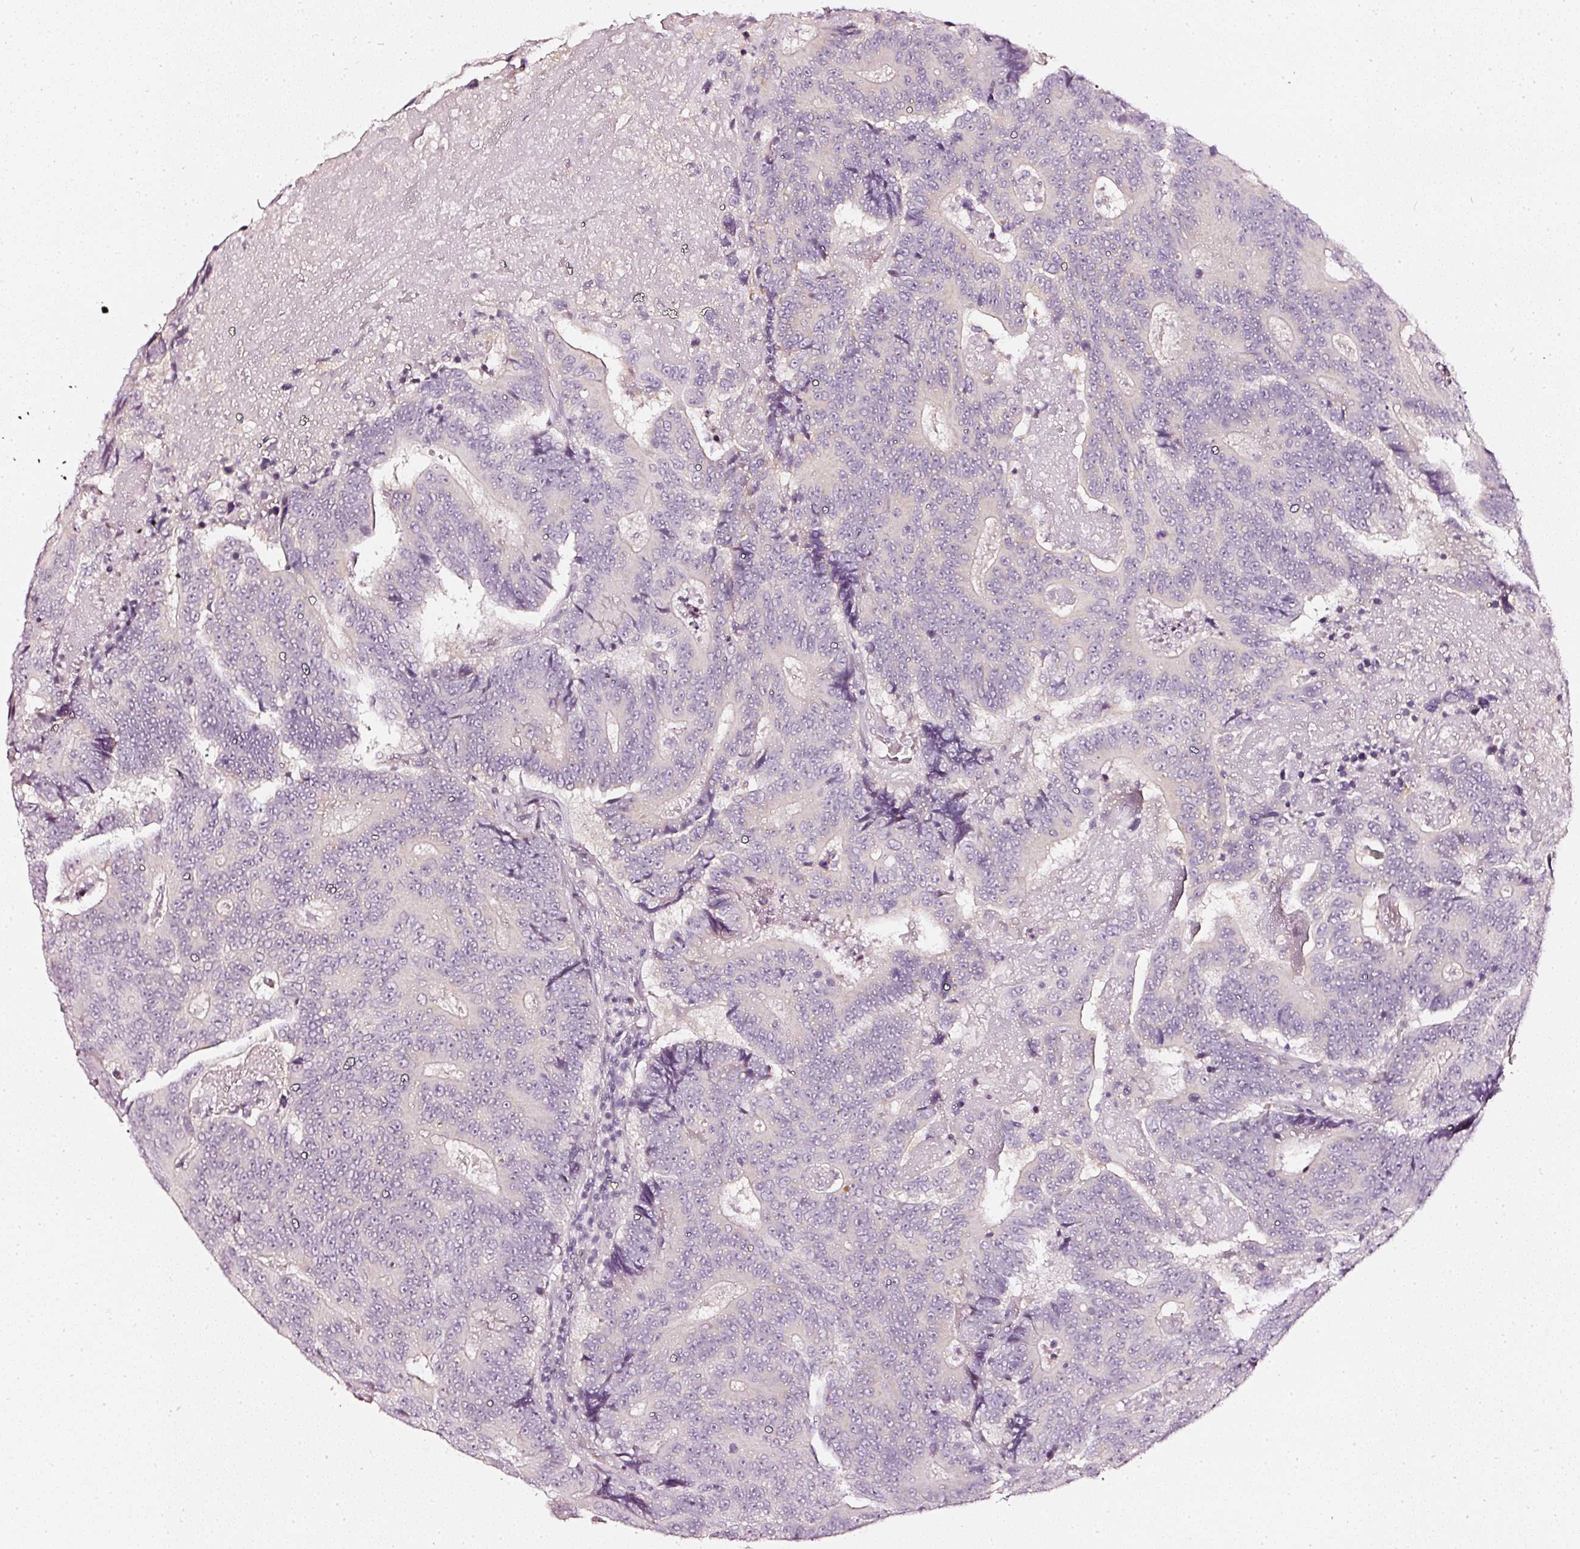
{"staining": {"intensity": "weak", "quantity": "<25%", "location": "cytoplasmic/membranous"}, "tissue": "colorectal cancer", "cell_type": "Tumor cells", "image_type": "cancer", "snomed": [{"axis": "morphology", "description": "Adenocarcinoma, NOS"}, {"axis": "topography", "description": "Colon"}], "caption": "Immunohistochemical staining of human colorectal cancer (adenocarcinoma) exhibits no significant expression in tumor cells. (DAB (3,3'-diaminobenzidine) IHC with hematoxylin counter stain).", "gene": "CNP", "patient": {"sex": "male", "age": 83}}